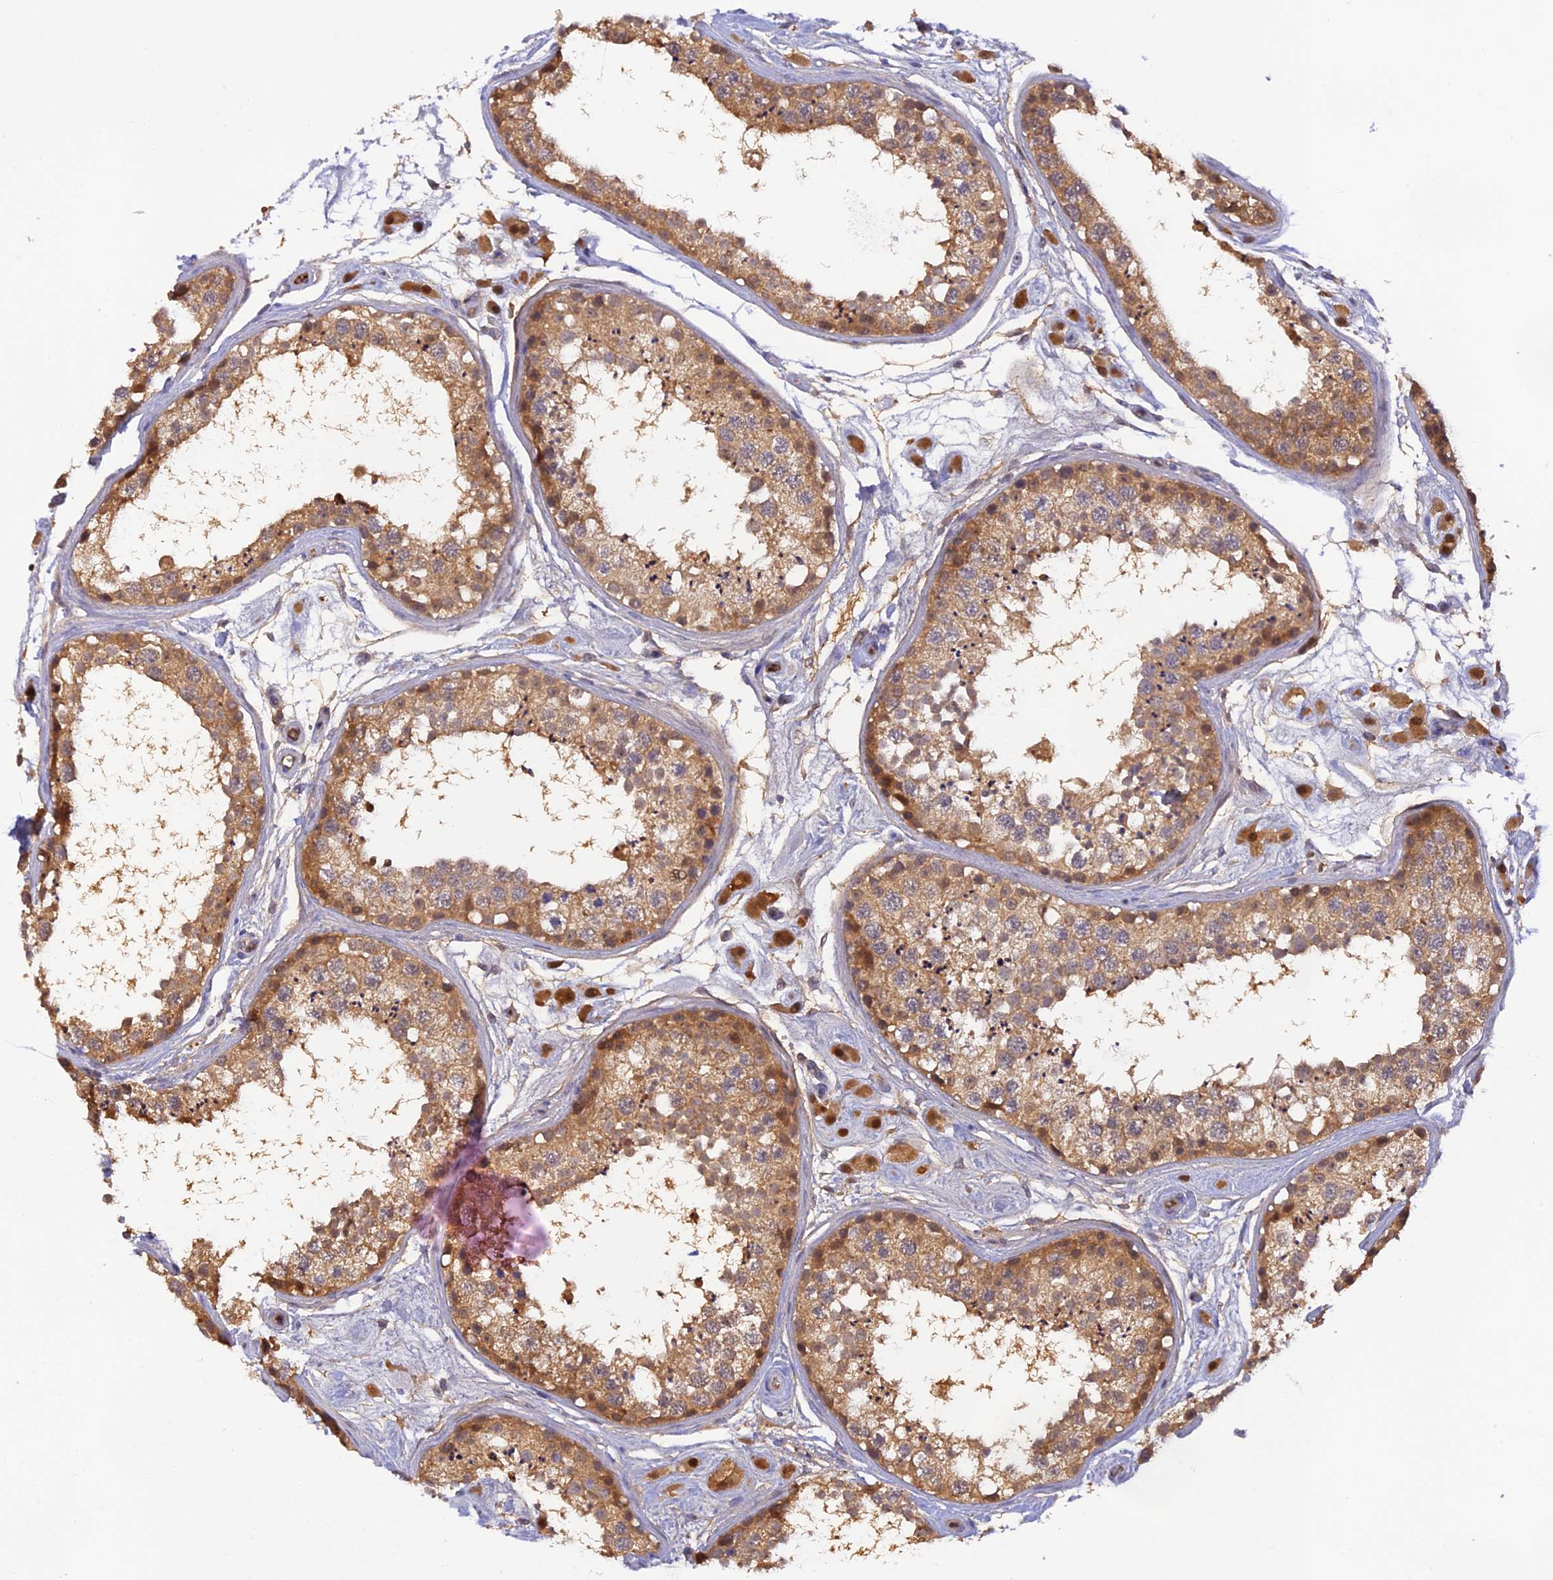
{"staining": {"intensity": "moderate", "quantity": ">75%", "location": "cytoplasmic/membranous"}, "tissue": "testis", "cell_type": "Cells in seminiferous ducts", "image_type": "normal", "snomed": [{"axis": "morphology", "description": "Normal tissue, NOS"}, {"axis": "topography", "description": "Testis"}], "caption": "Approximately >75% of cells in seminiferous ducts in normal human testis demonstrate moderate cytoplasmic/membranous protein expression as visualized by brown immunohistochemical staining.", "gene": "HDHD2", "patient": {"sex": "male", "age": 25}}